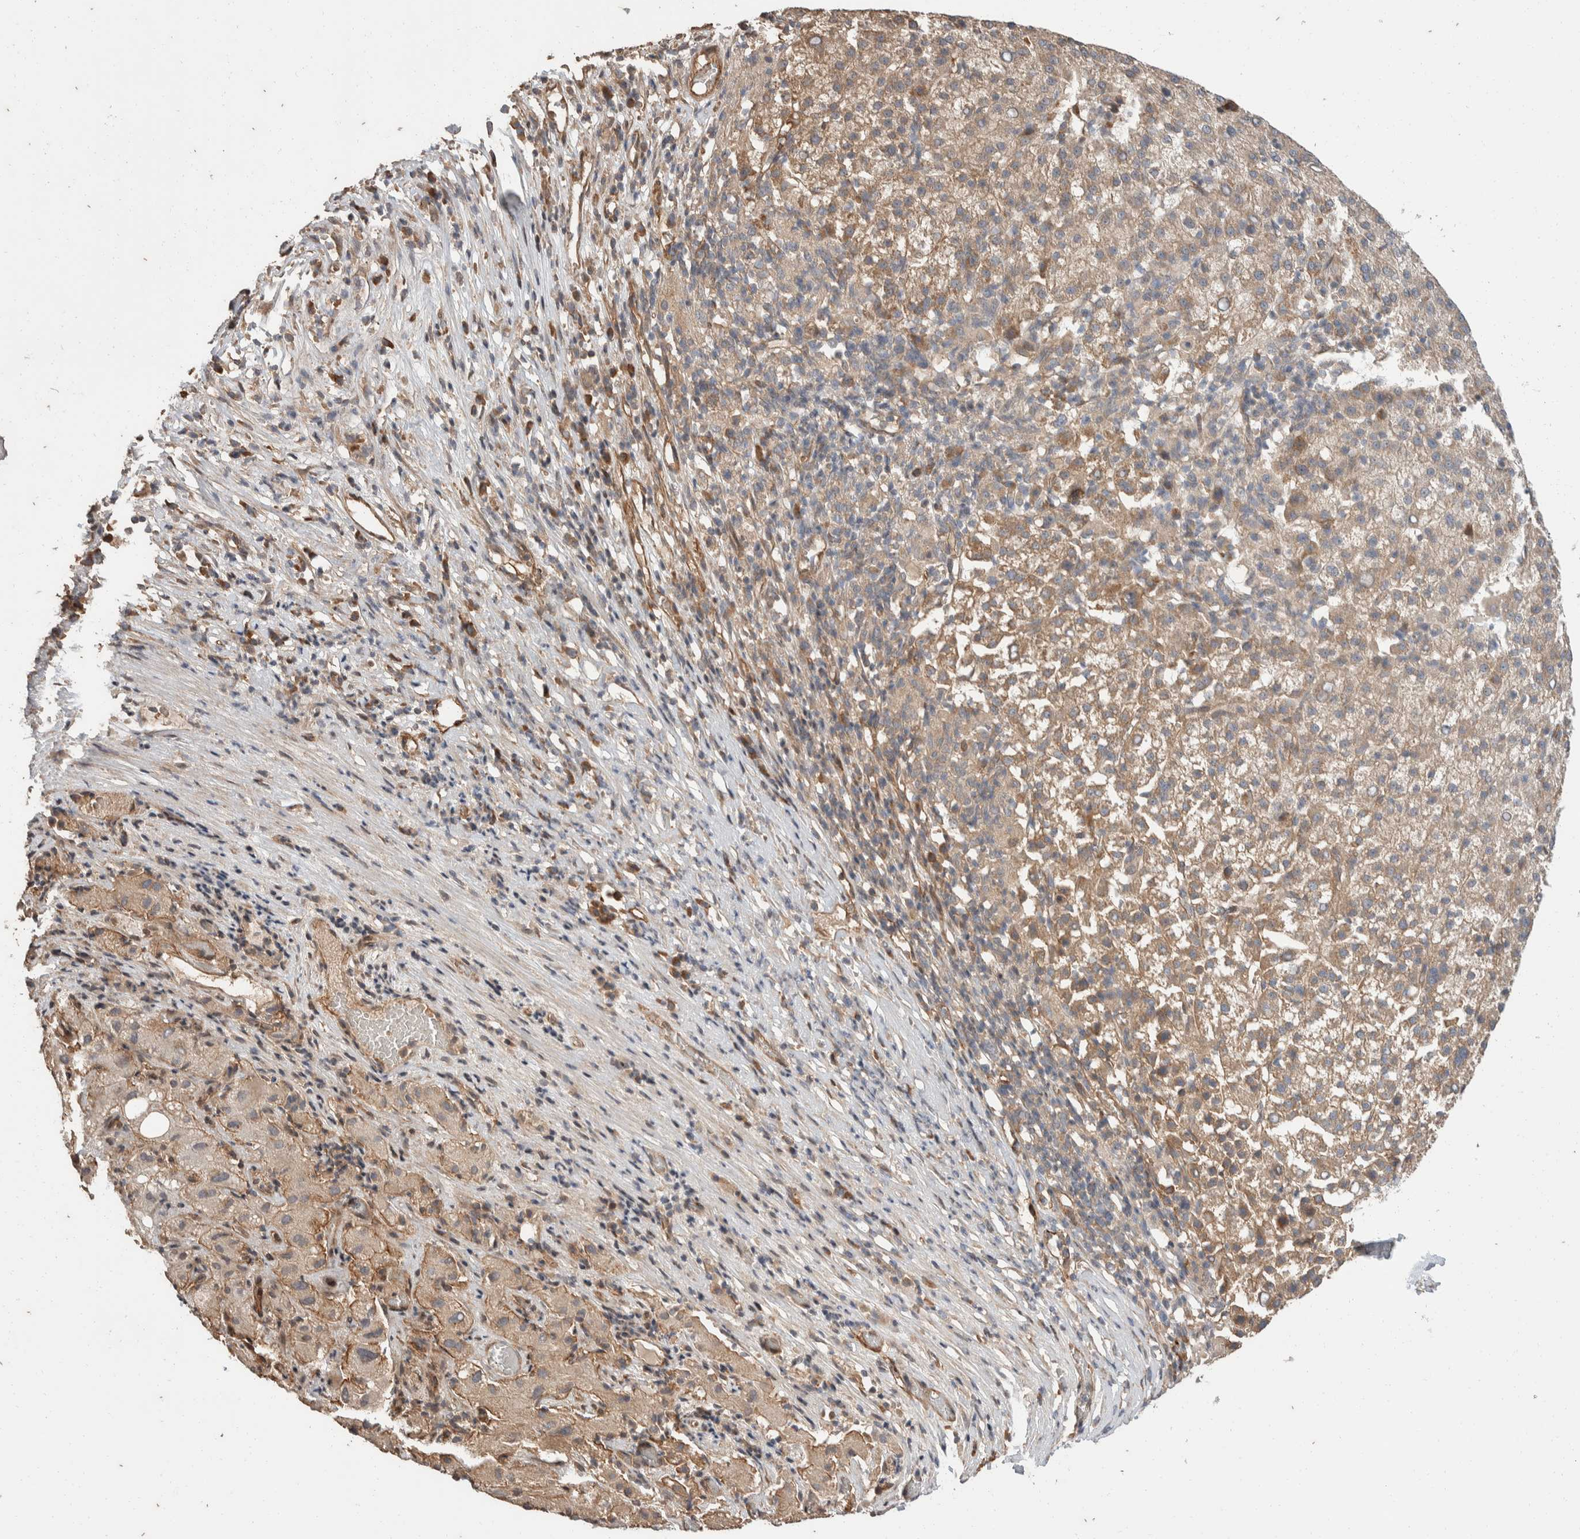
{"staining": {"intensity": "moderate", "quantity": "25%-75%", "location": "cytoplasmic/membranous"}, "tissue": "liver cancer", "cell_type": "Tumor cells", "image_type": "cancer", "snomed": [{"axis": "morphology", "description": "Carcinoma, Hepatocellular, NOS"}, {"axis": "topography", "description": "Liver"}], "caption": "Brown immunohistochemical staining in liver cancer (hepatocellular carcinoma) shows moderate cytoplasmic/membranous positivity in about 25%-75% of tumor cells.", "gene": "ERC1", "patient": {"sex": "female", "age": 58}}